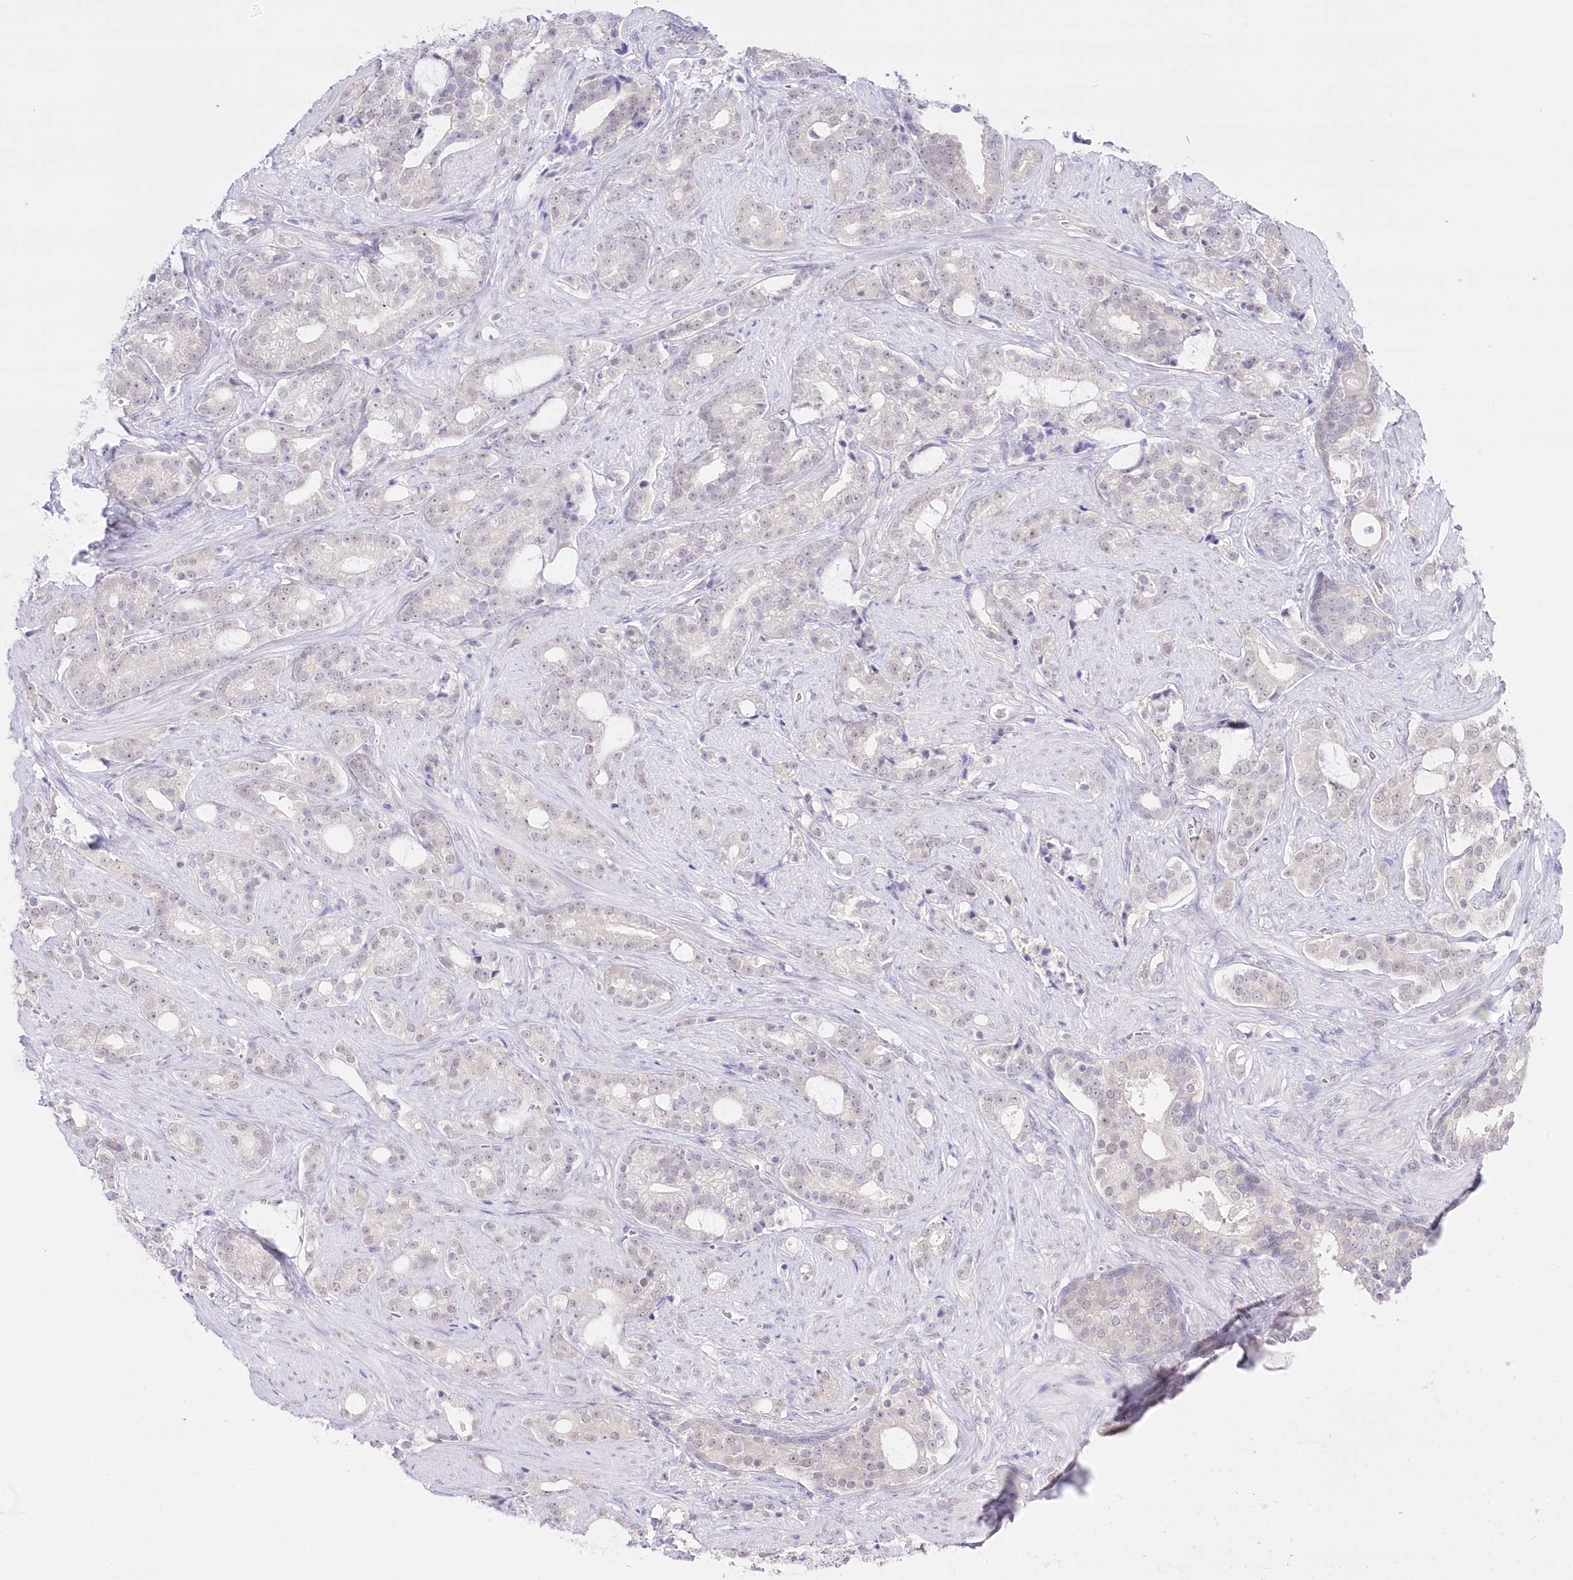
{"staining": {"intensity": "negative", "quantity": "none", "location": "none"}, "tissue": "prostate cancer", "cell_type": "Tumor cells", "image_type": "cancer", "snomed": [{"axis": "morphology", "description": "Adenocarcinoma, High grade"}, {"axis": "topography", "description": "Prostate and seminal vesicle, NOS"}], "caption": "High magnification brightfield microscopy of prostate cancer (high-grade adenocarcinoma) stained with DAB (brown) and counterstained with hematoxylin (blue): tumor cells show no significant staining.", "gene": "UBA6", "patient": {"sex": "male", "age": 67}}